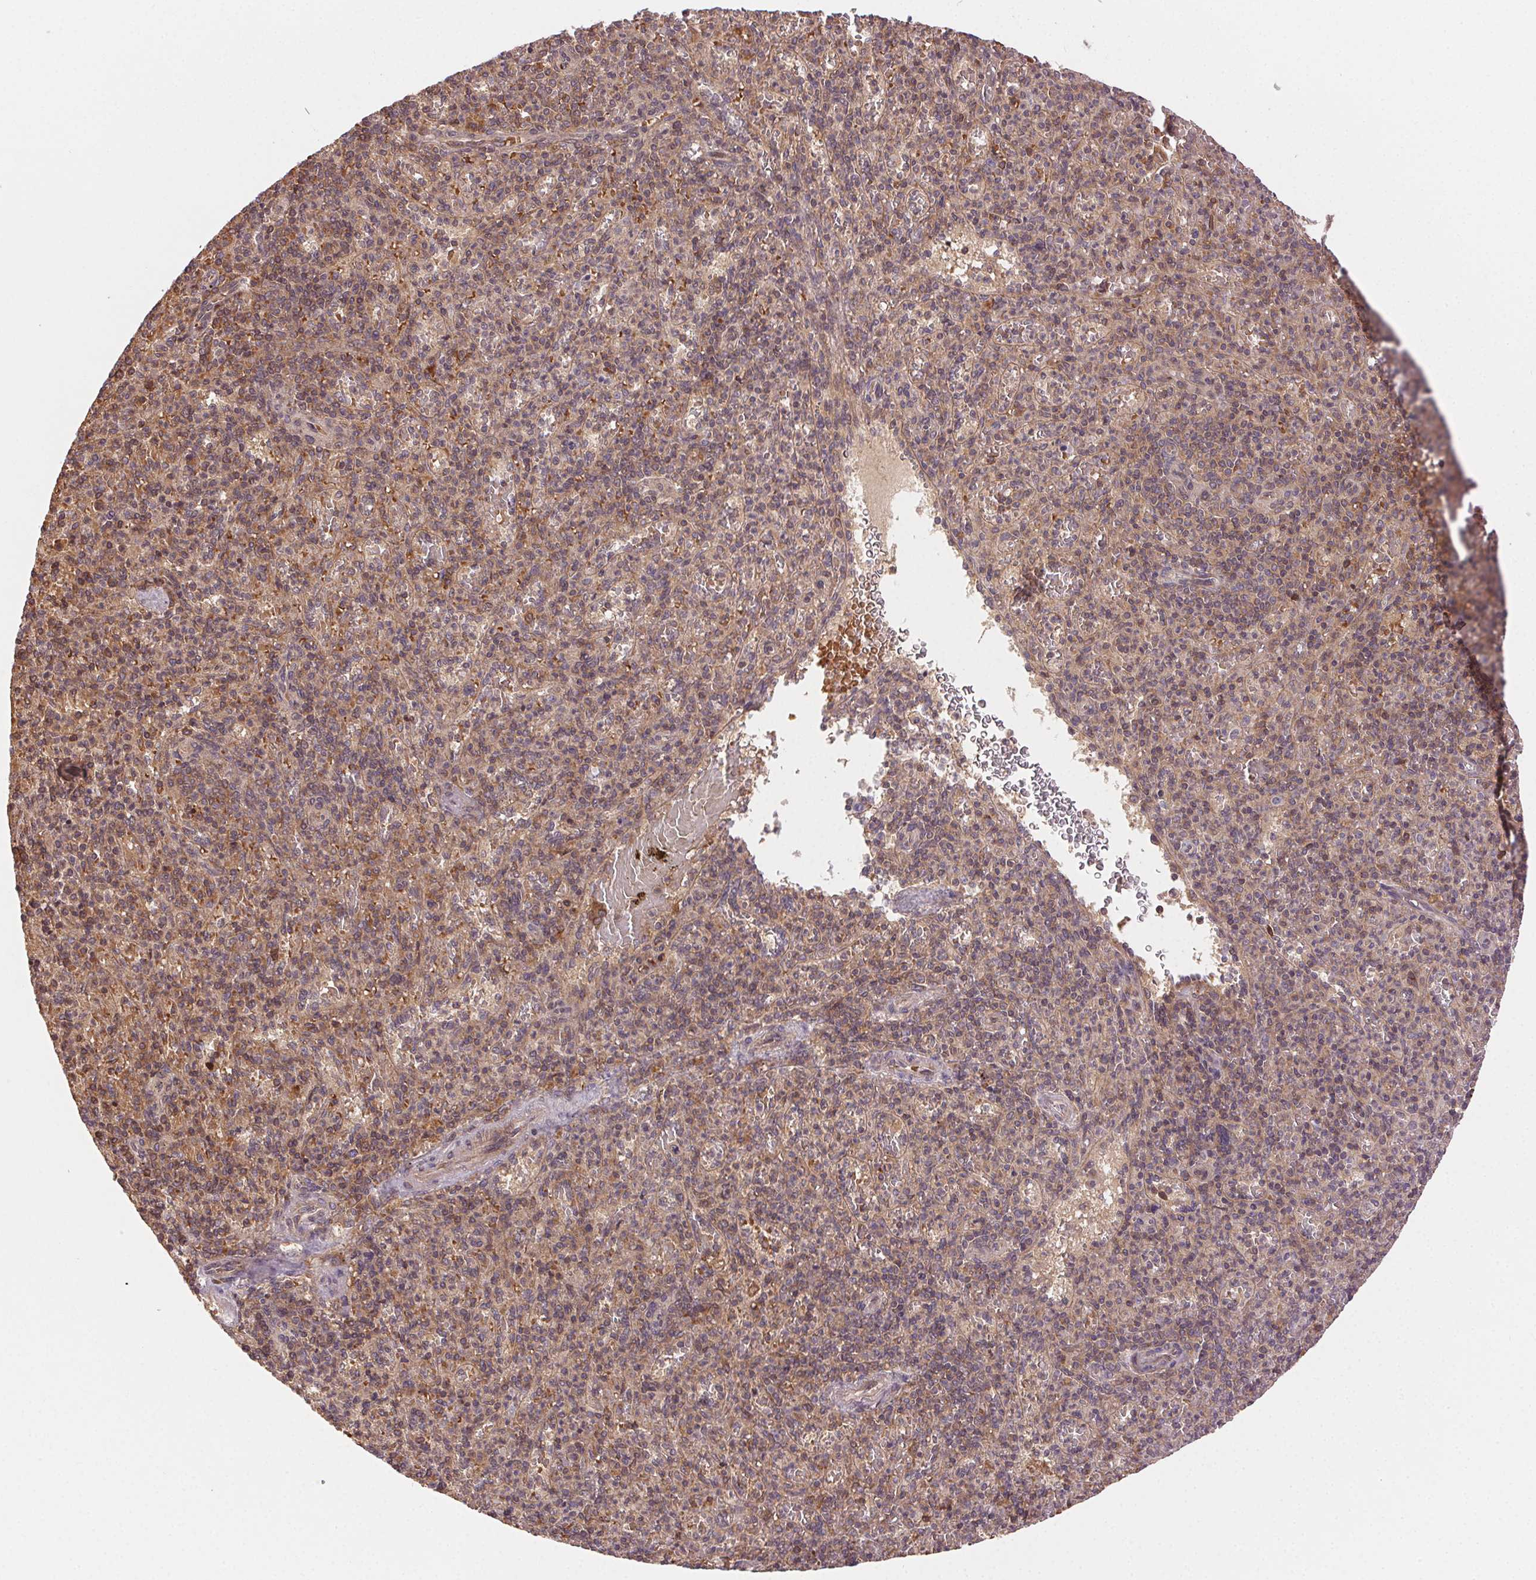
{"staining": {"intensity": "moderate", "quantity": "25%-75%", "location": "cytoplasmic/membranous"}, "tissue": "spleen", "cell_type": "Cells in red pulp", "image_type": "normal", "snomed": [{"axis": "morphology", "description": "Normal tissue, NOS"}, {"axis": "topography", "description": "Spleen"}], "caption": "Immunohistochemical staining of normal human spleen displays medium levels of moderate cytoplasmic/membranous expression in about 25%-75% of cells in red pulp. Nuclei are stained in blue.", "gene": "KLHL15", "patient": {"sex": "female", "age": 74}}